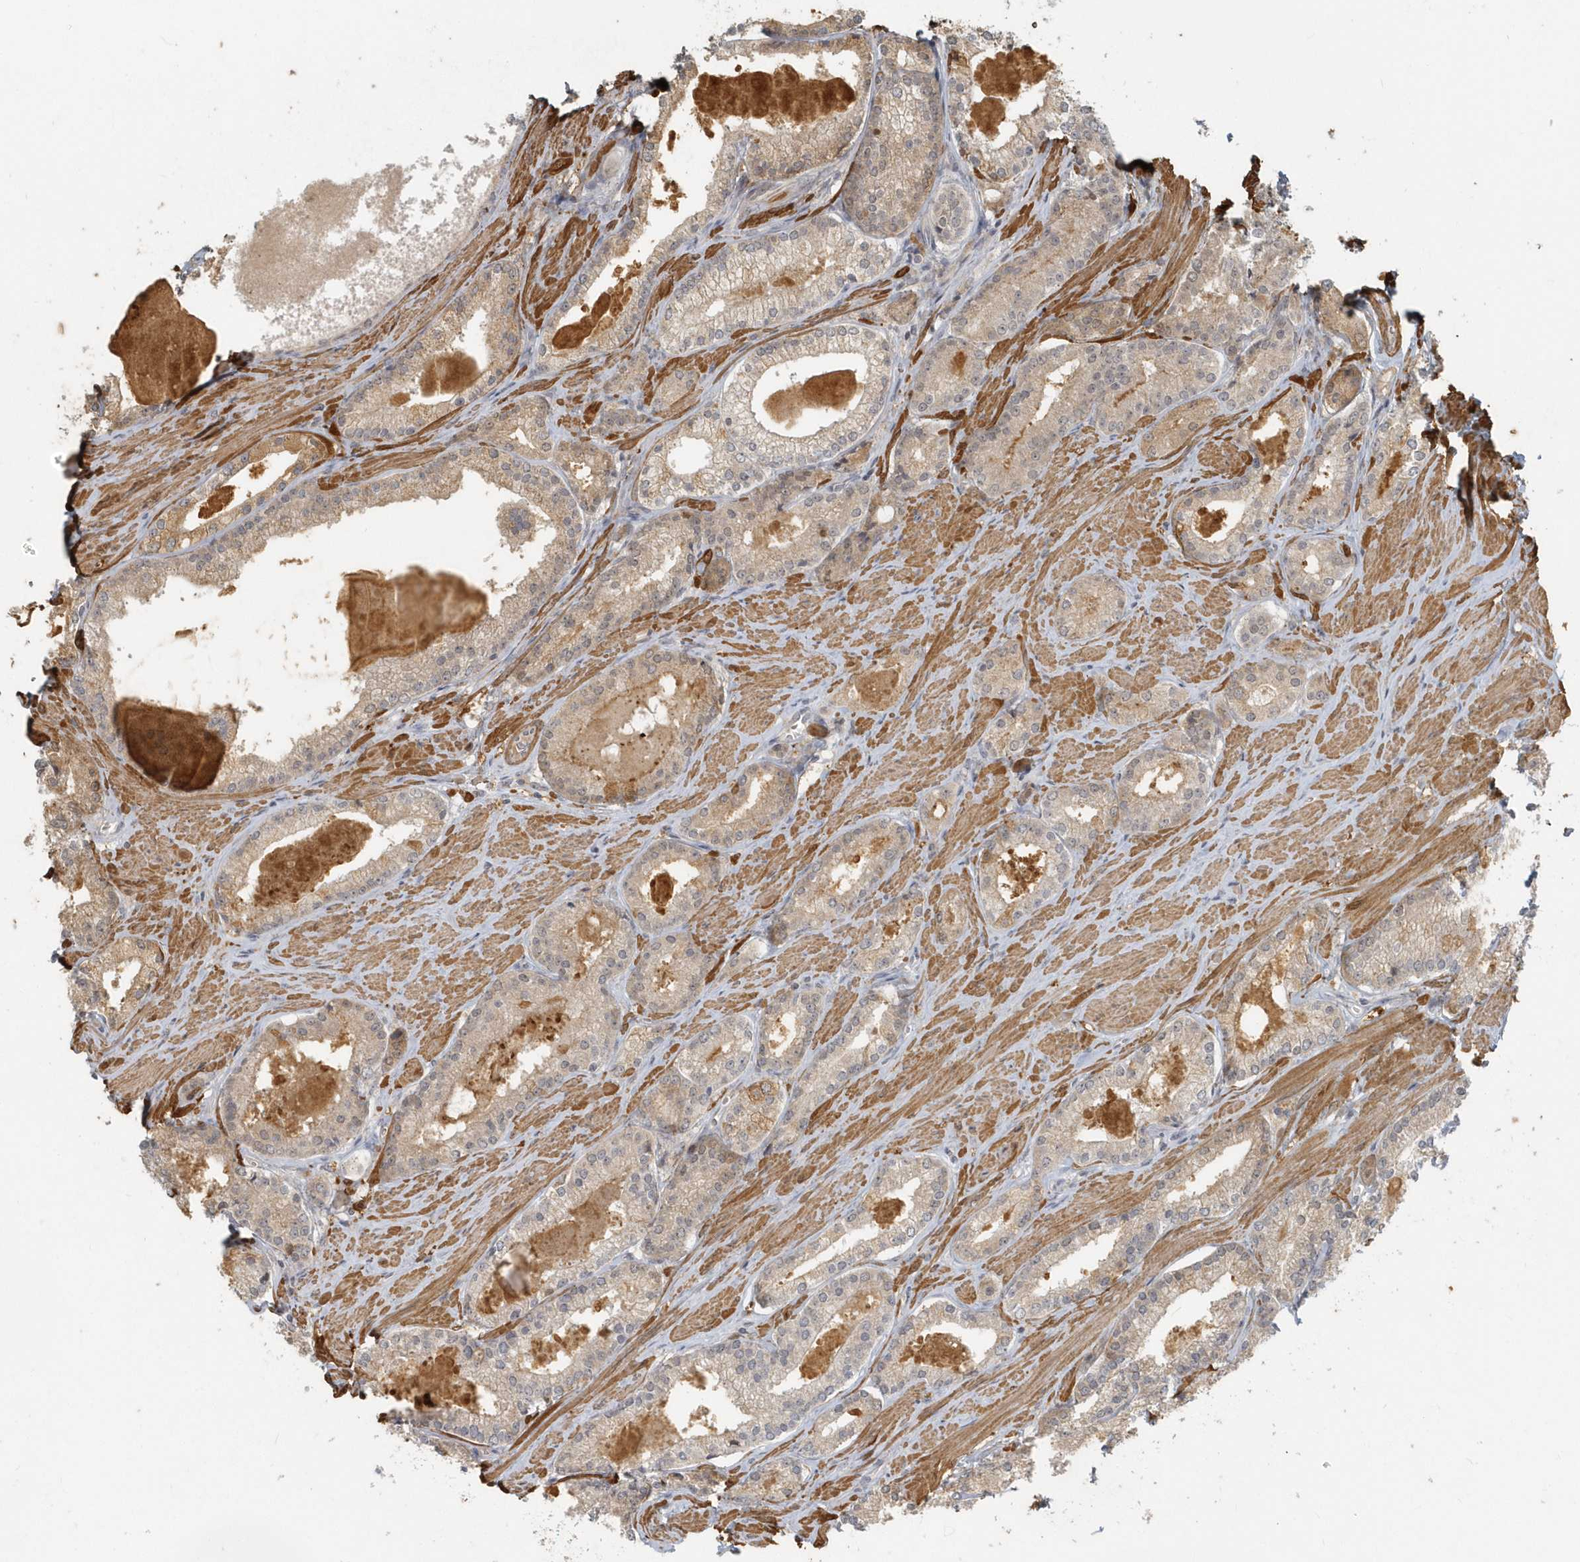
{"staining": {"intensity": "weak", "quantity": ">75%", "location": "cytoplasmic/membranous,nuclear"}, "tissue": "prostate cancer", "cell_type": "Tumor cells", "image_type": "cancer", "snomed": [{"axis": "morphology", "description": "Adenocarcinoma, Low grade"}, {"axis": "topography", "description": "Prostate"}], "caption": "Protein staining demonstrates weak cytoplasmic/membranous and nuclear staining in approximately >75% of tumor cells in prostate cancer. The protein of interest is shown in brown color, while the nuclei are stained blue.", "gene": "NAPB", "patient": {"sex": "male", "age": 54}}